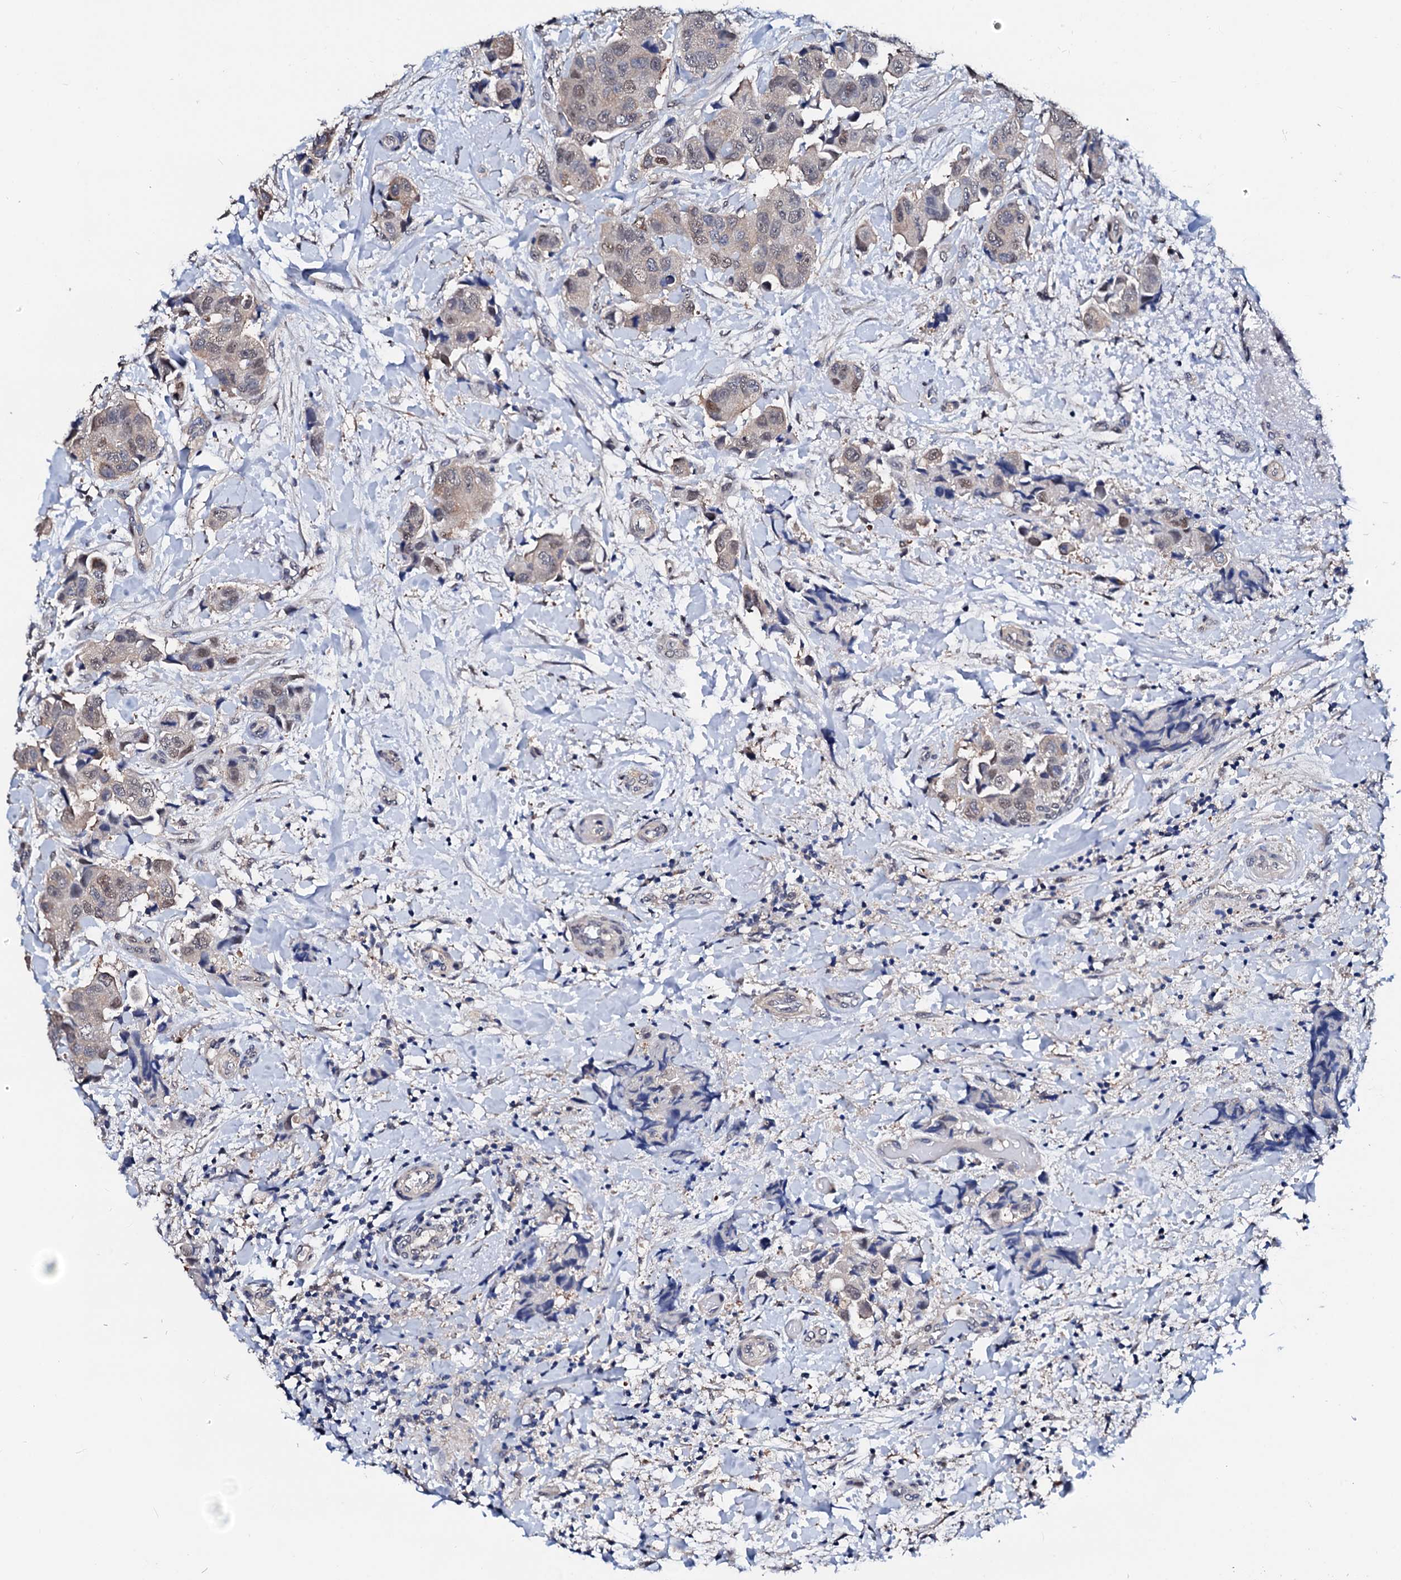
{"staining": {"intensity": "weak", "quantity": "<25%", "location": "cytoplasmic/membranous,nuclear"}, "tissue": "breast cancer", "cell_type": "Tumor cells", "image_type": "cancer", "snomed": [{"axis": "morphology", "description": "Normal tissue, NOS"}, {"axis": "morphology", "description": "Duct carcinoma"}, {"axis": "topography", "description": "Breast"}], "caption": "Immunohistochemistry (IHC) of breast cancer demonstrates no expression in tumor cells.", "gene": "CSN2", "patient": {"sex": "female", "age": 62}}